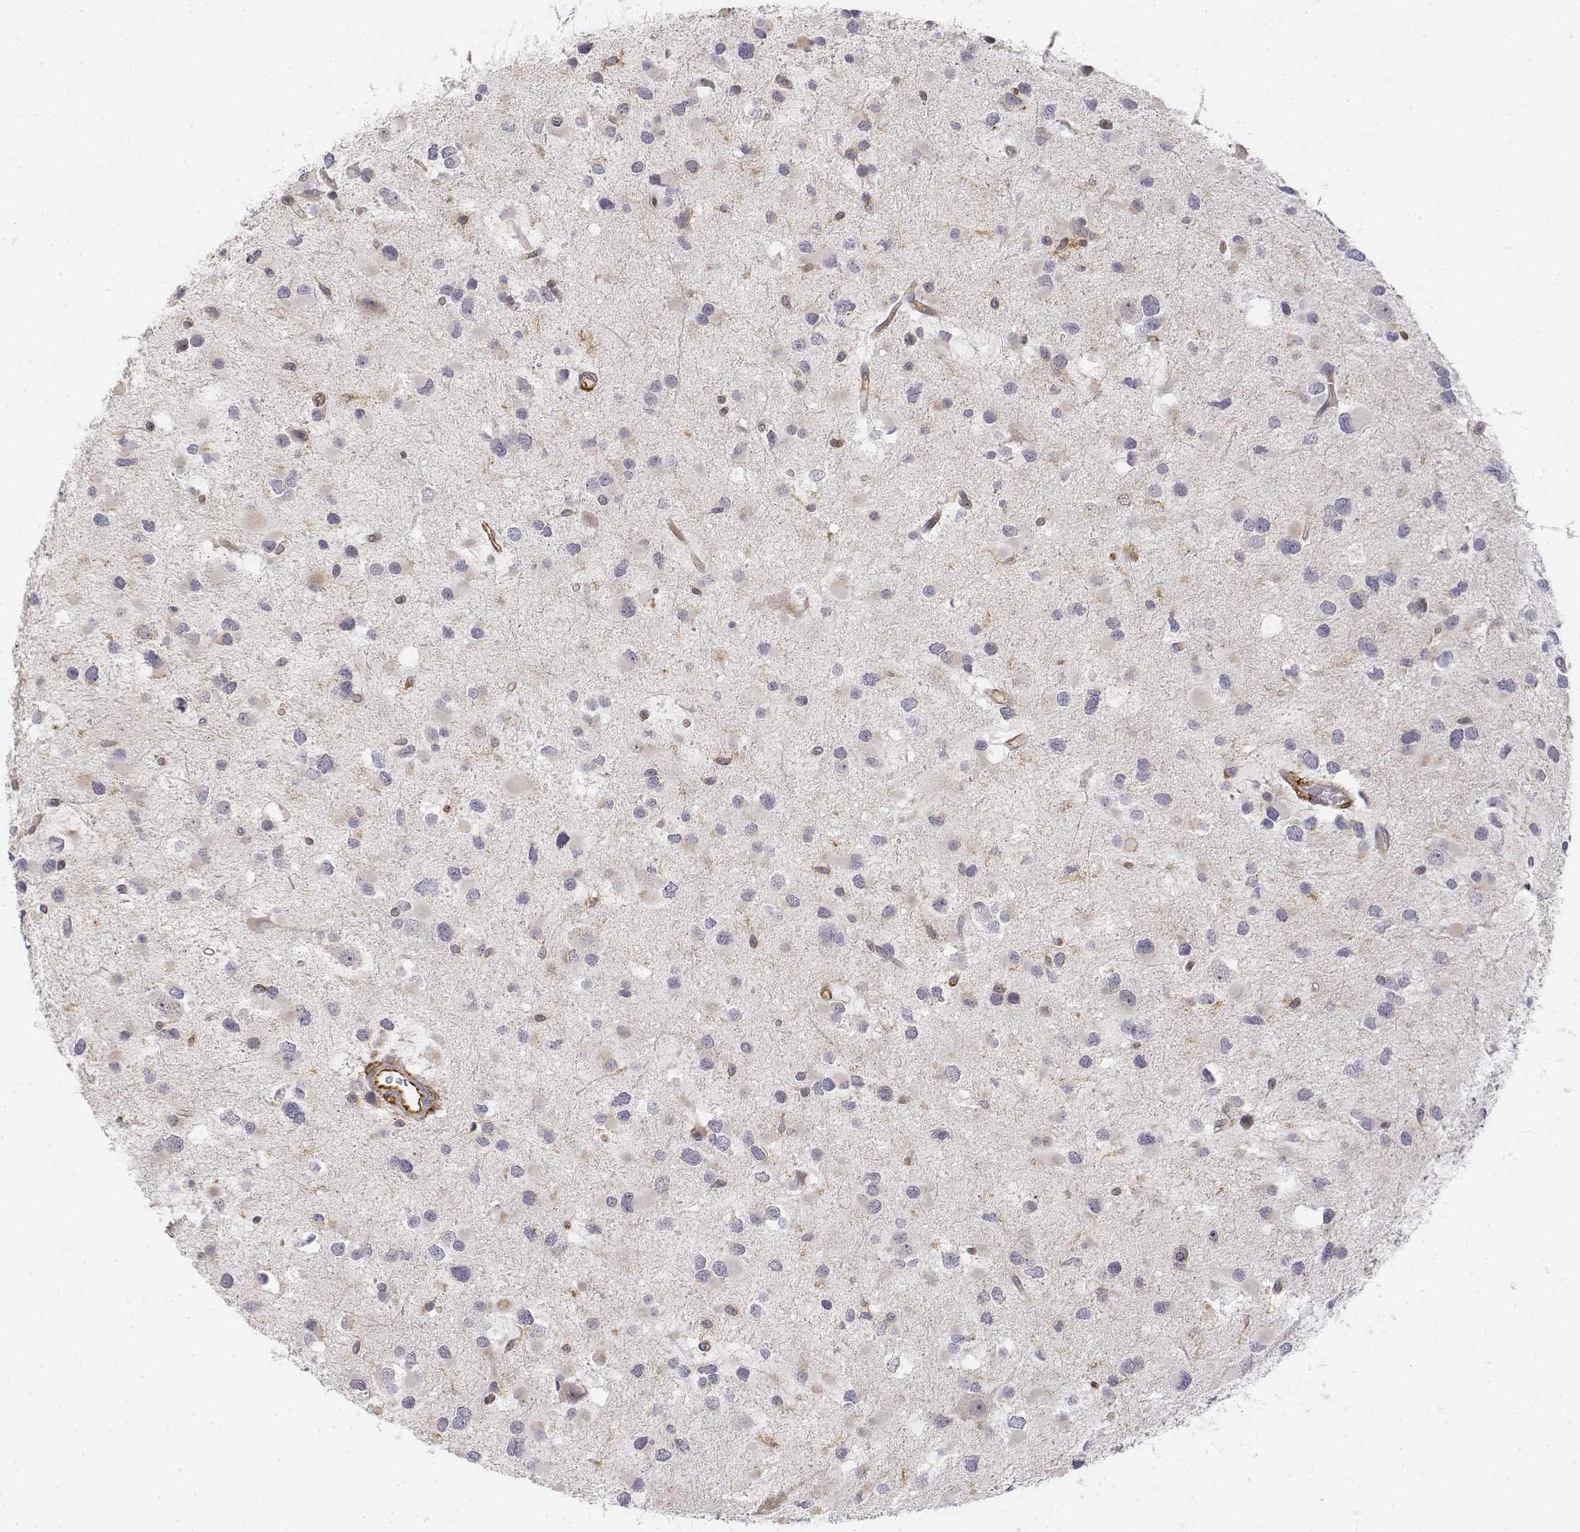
{"staining": {"intensity": "negative", "quantity": "none", "location": "none"}, "tissue": "glioma", "cell_type": "Tumor cells", "image_type": "cancer", "snomed": [{"axis": "morphology", "description": "Glioma, malignant, Low grade"}, {"axis": "topography", "description": "Brain"}], "caption": "DAB immunohistochemical staining of malignant low-grade glioma displays no significant positivity in tumor cells.", "gene": "CD14", "patient": {"sex": "female", "age": 32}}